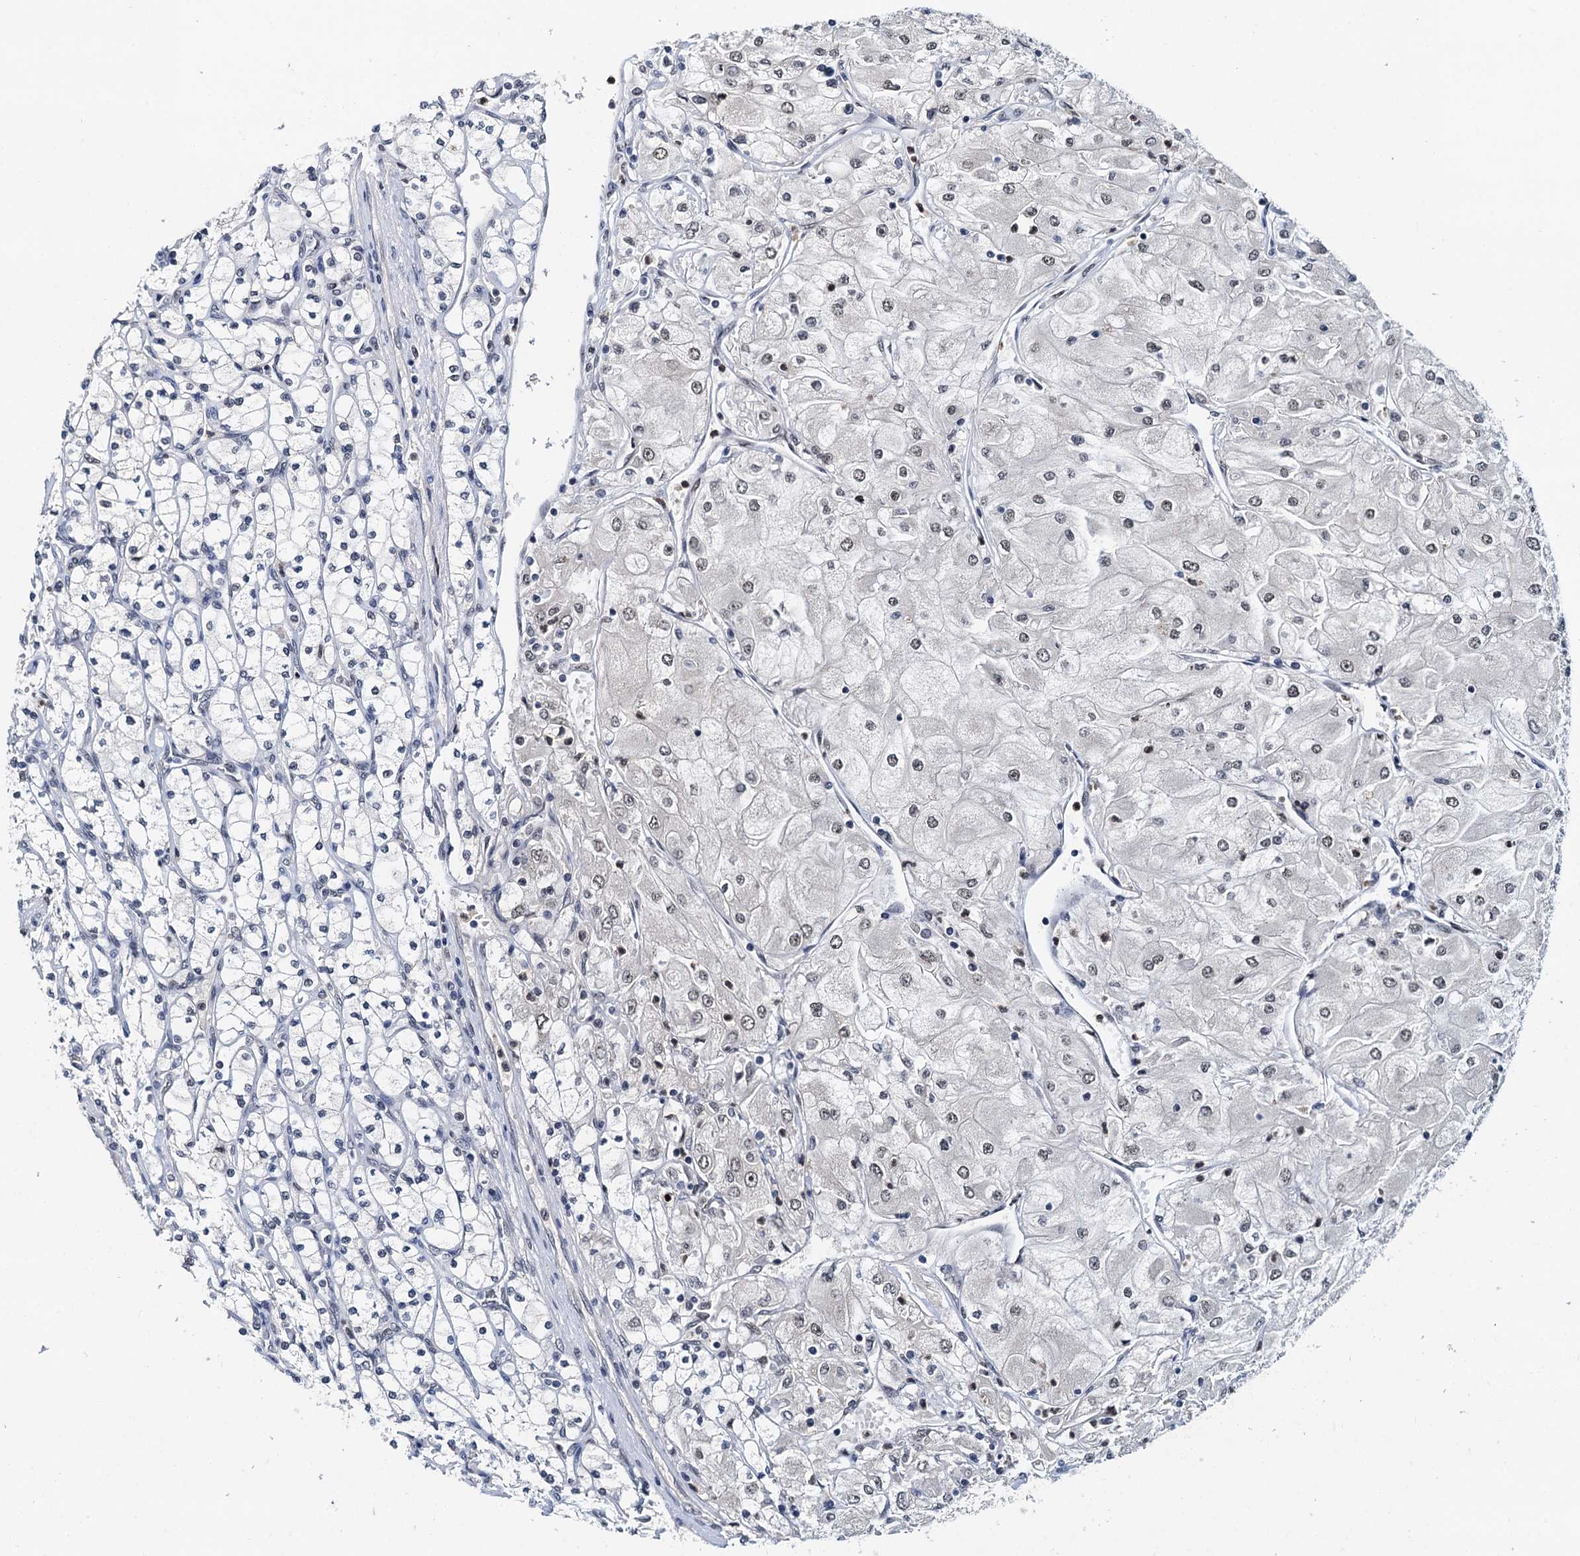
{"staining": {"intensity": "weak", "quantity": "25%-75%", "location": "nuclear"}, "tissue": "renal cancer", "cell_type": "Tumor cells", "image_type": "cancer", "snomed": [{"axis": "morphology", "description": "Adenocarcinoma, NOS"}, {"axis": "topography", "description": "Kidney"}], "caption": "Renal adenocarcinoma stained for a protein (brown) displays weak nuclear positive expression in approximately 25%-75% of tumor cells.", "gene": "SNRPD1", "patient": {"sex": "male", "age": 80}}